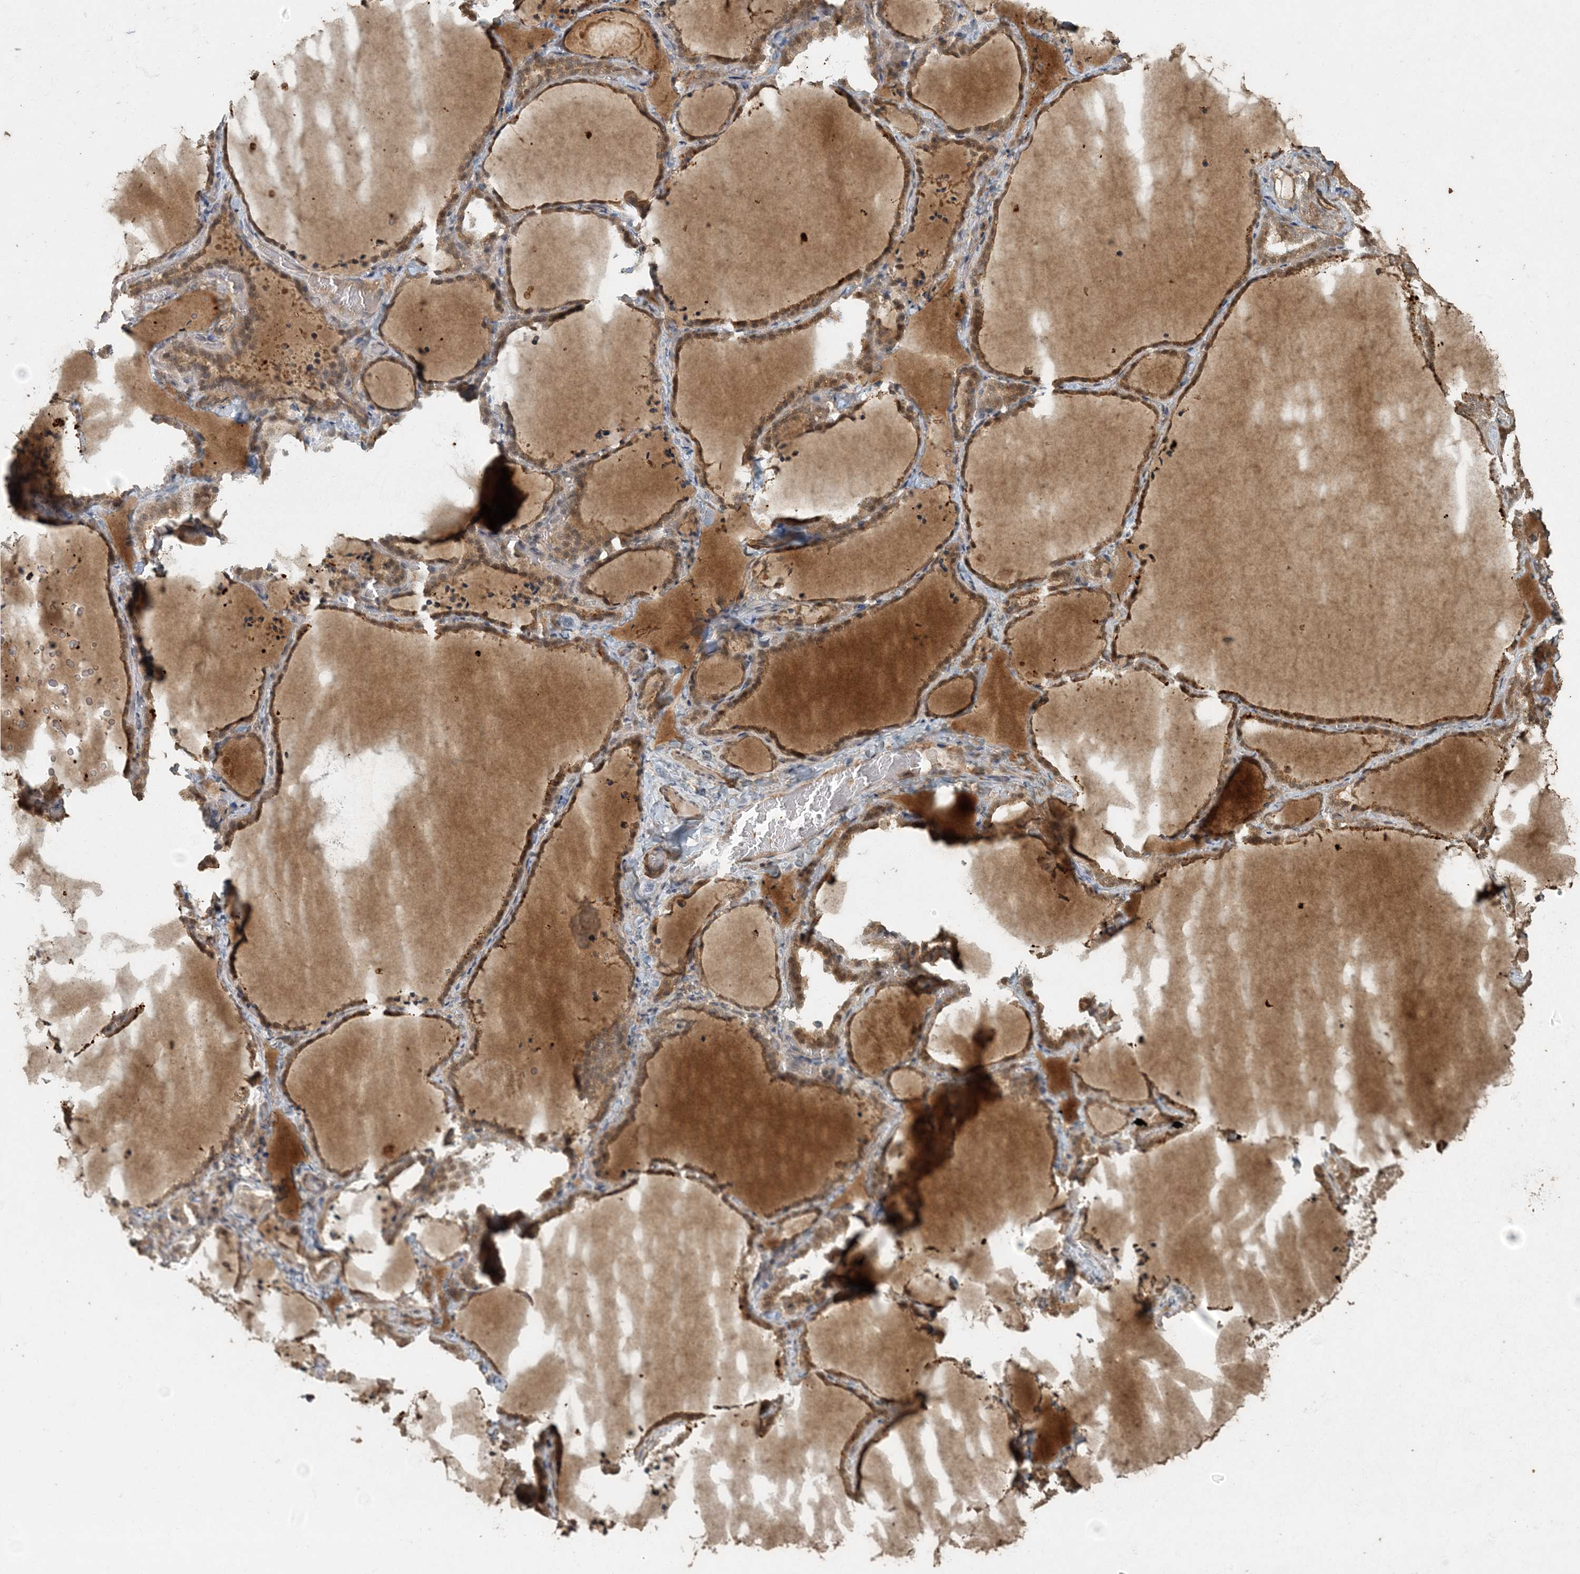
{"staining": {"intensity": "moderate", "quantity": ">75%", "location": "cytoplasmic/membranous,nuclear"}, "tissue": "thyroid gland", "cell_type": "Glandular cells", "image_type": "normal", "snomed": [{"axis": "morphology", "description": "Normal tissue, NOS"}, {"axis": "topography", "description": "Thyroid gland"}], "caption": "A brown stain labels moderate cytoplasmic/membranous,nuclear positivity of a protein in glandular cells of benign thyroid gland. The protein is stained brown, and the nuclei are stained in blue (DAB (3,3'-diaminobenzidine) IHC with brightfield microscopy, high magnification).", "gene": "AK9", "patient": {"sex": "female", "age": 22}}